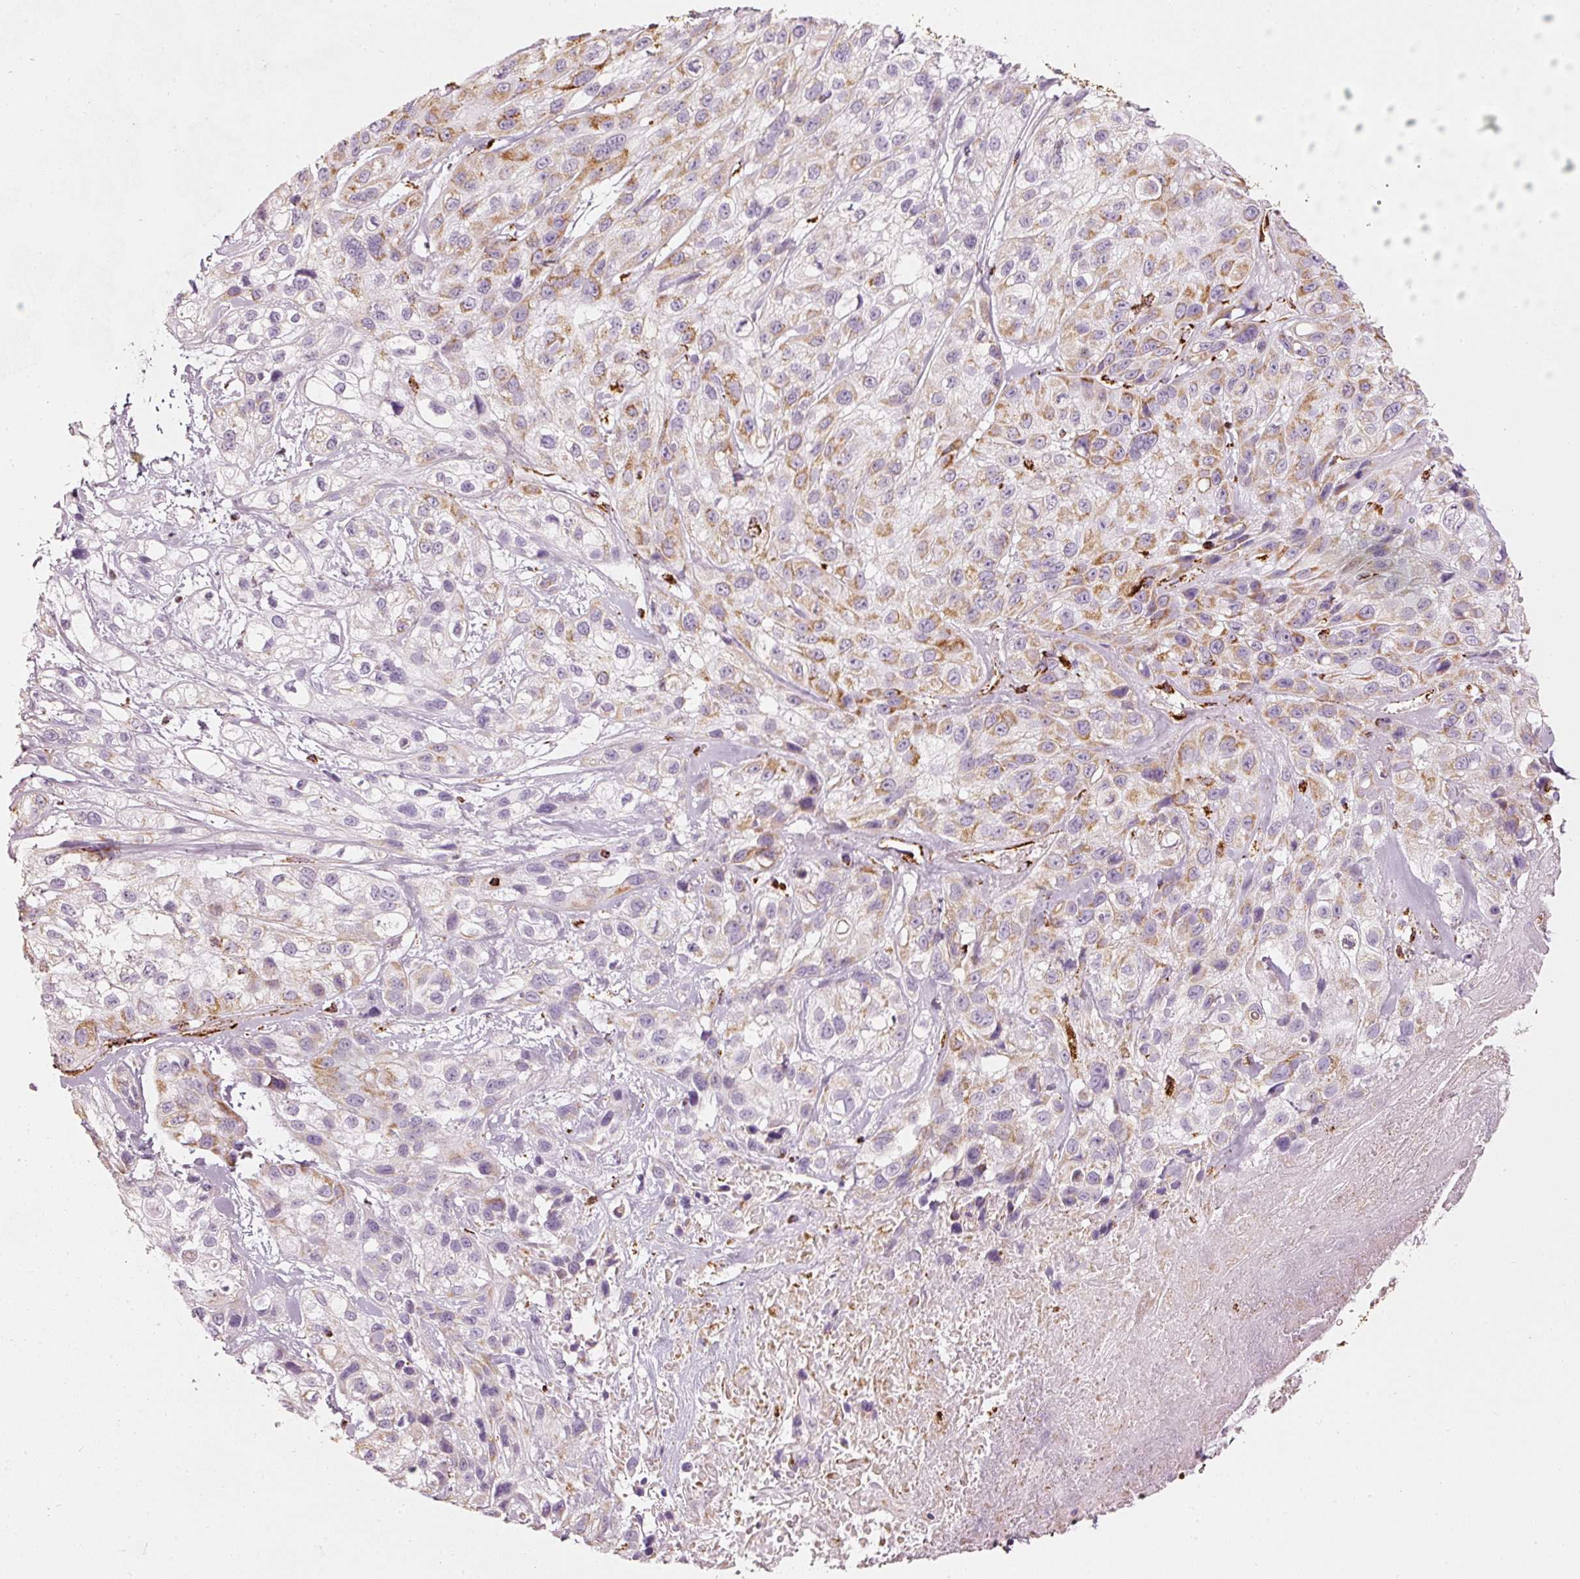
{"staining": {"intensity": "moderate", "quantity": "25%-75%", "location": "cytoplasmic/membranous"}, "tissue": "skin cancer", "cell_type": "Tumor cells", "image_type": "cancer", "snomed": [{"axis": "morphology", "description": "Squamous cell carcinoma, NOS"}, {"axis": "topography", "description": "Skin"}], "caption": "A brown stain labels moderate cytoplasmic/membranous positivity of a protein in human skin squamous cell carcinoma tumor cells.", "gene": "MT-CO2", "patient": {"sex": "male", "age": 82}}